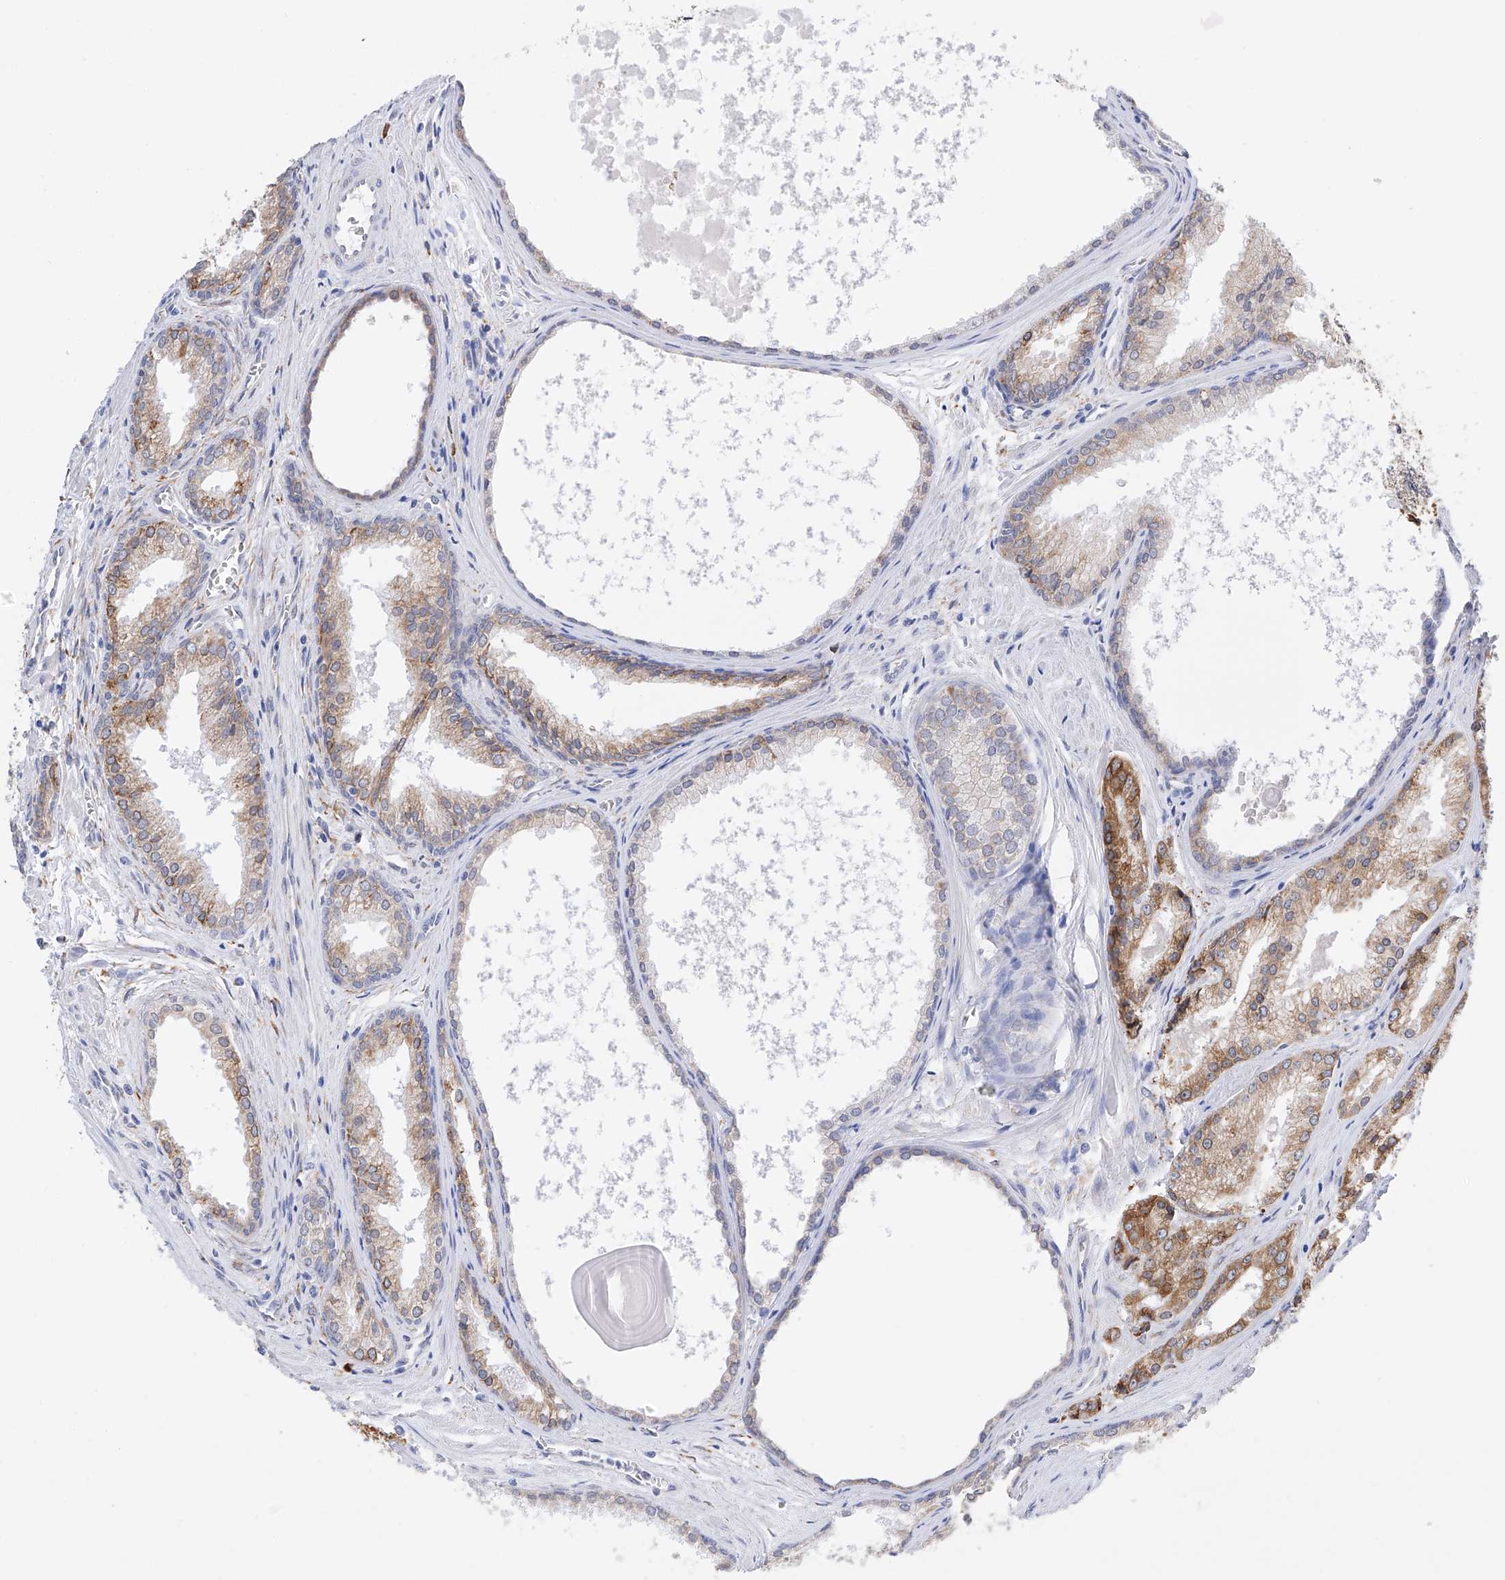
{"staining": {"intensity": "moderate", "quantity": "25%-75%", "location": "cytoplasmic/membranous"}, "tissue": "prostate cancer", "cell_type": "Tumor cells", "image_type": "cancer", "snomed": [{"axis": "morphology", "description": "Adenocarcinoma, Low grade"}, {"axis": "topography", "description": "Prostate"}], "caption": "This is a photomicrograph of immunohistochemistry staining of prostate adenocarcinoma (low-grade), which shows moderate positivity in the cytoplasmic/membranous of tumor cells.", "gene": "PDIA5", "patient": {"sex": "male", "age": 54}}